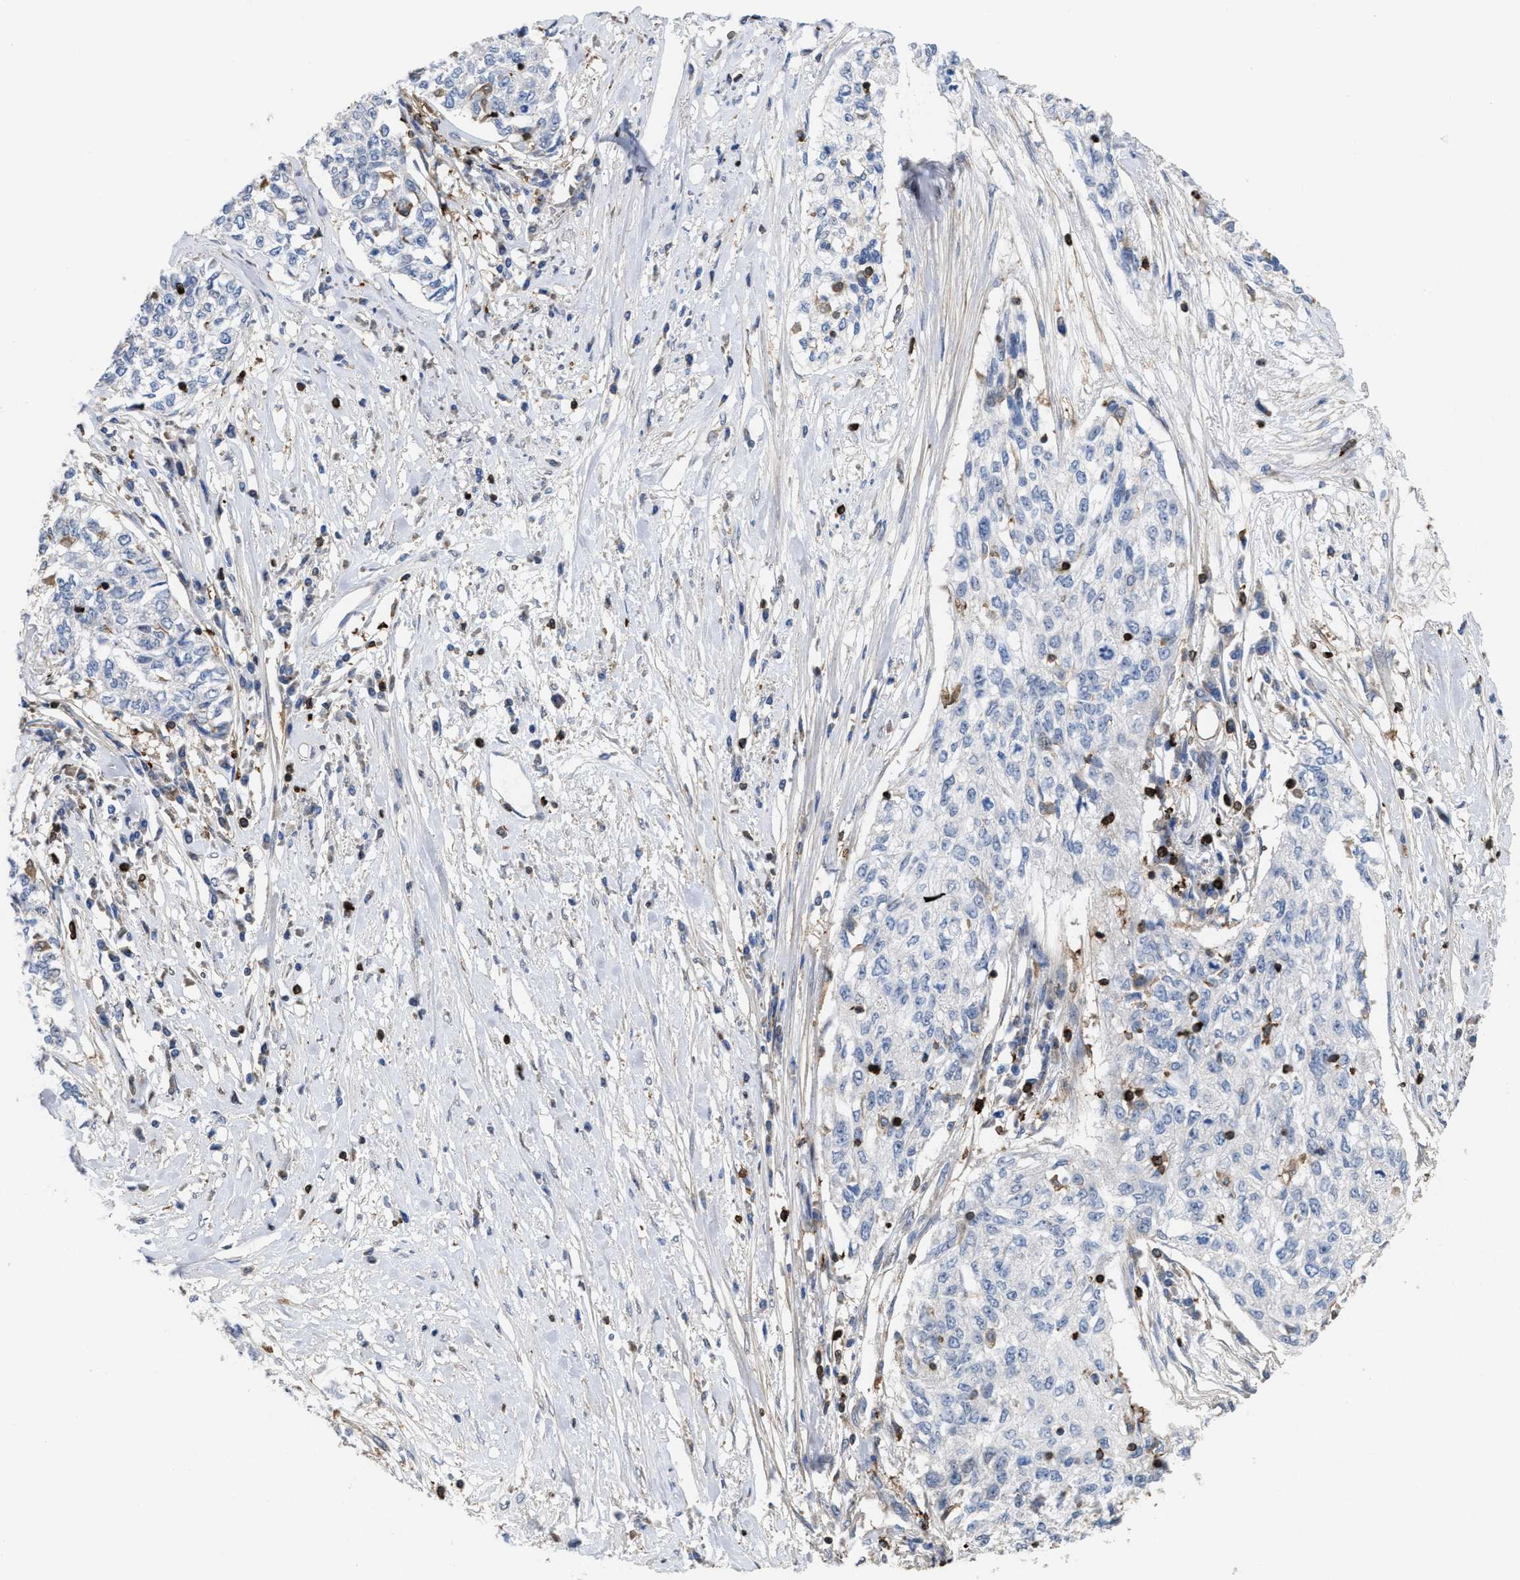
{"staining": {"intensity": "negative", "quantity": "none", "location": "none"}, "tissue": "cervical cancer", "cell_type": "Tumor cells", "image_type": "cancer", "snomed": [{"axis": "morphology", "description": "Squamous cell carcinoma, NOS"}, {"axis": "topography", "description": "Cervix"}], "caption": "This micrograph is of cervical cancer stained with immunohistochemistry to label a protein in brown with the nuclei are counter-stained blue. There is no positivity in tumor cells. (IHC, brightfield microscopy, high magnification).", "gene": "PTPRE", "patient": {"sex": "female", "age": 57}}